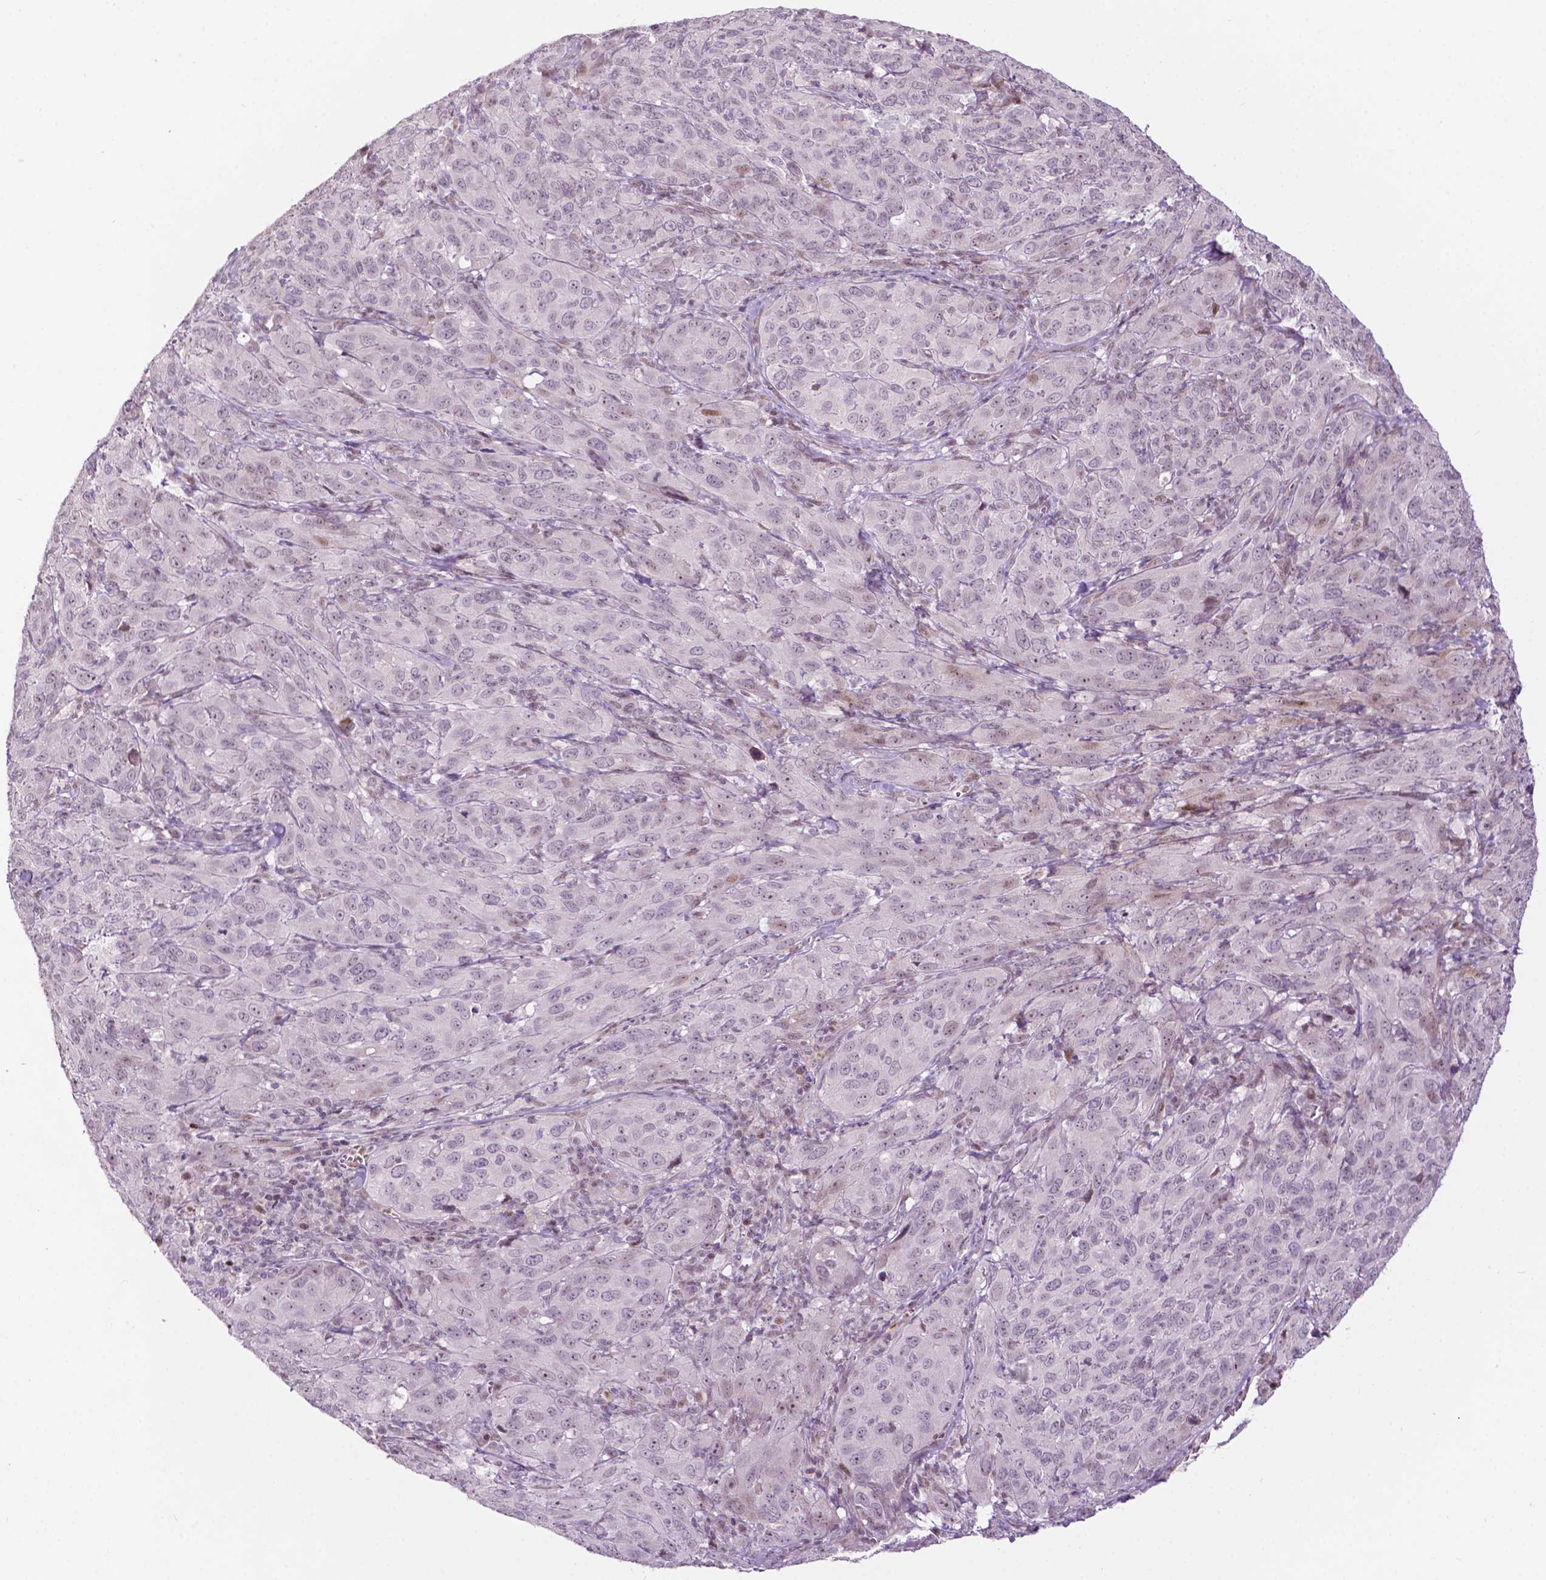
{"staining": {"intensity": "negative", "quantity": "none", "location": "none"}, "tissue": "cervical cancer", "cell_type": "Tumor cells", "image_type": "cancer", "snomed": [{"axis": "morphology", "description": "Normal tissue, NOS"}, {"axis": "morphology", "description": "Squamous cell carcinoma, NOS"}, {"axis": "topography", "description": "Cervix"}], "caption": "Image shows no significant protein positivity in tumor cells of cervical cancer (squamous cell carcinoma). (Immunohistochemistry (ihc), brightfield microscopy, high magnification).", "gene": "PTPN18", "patient": {"sex": "female", "age": 51}}